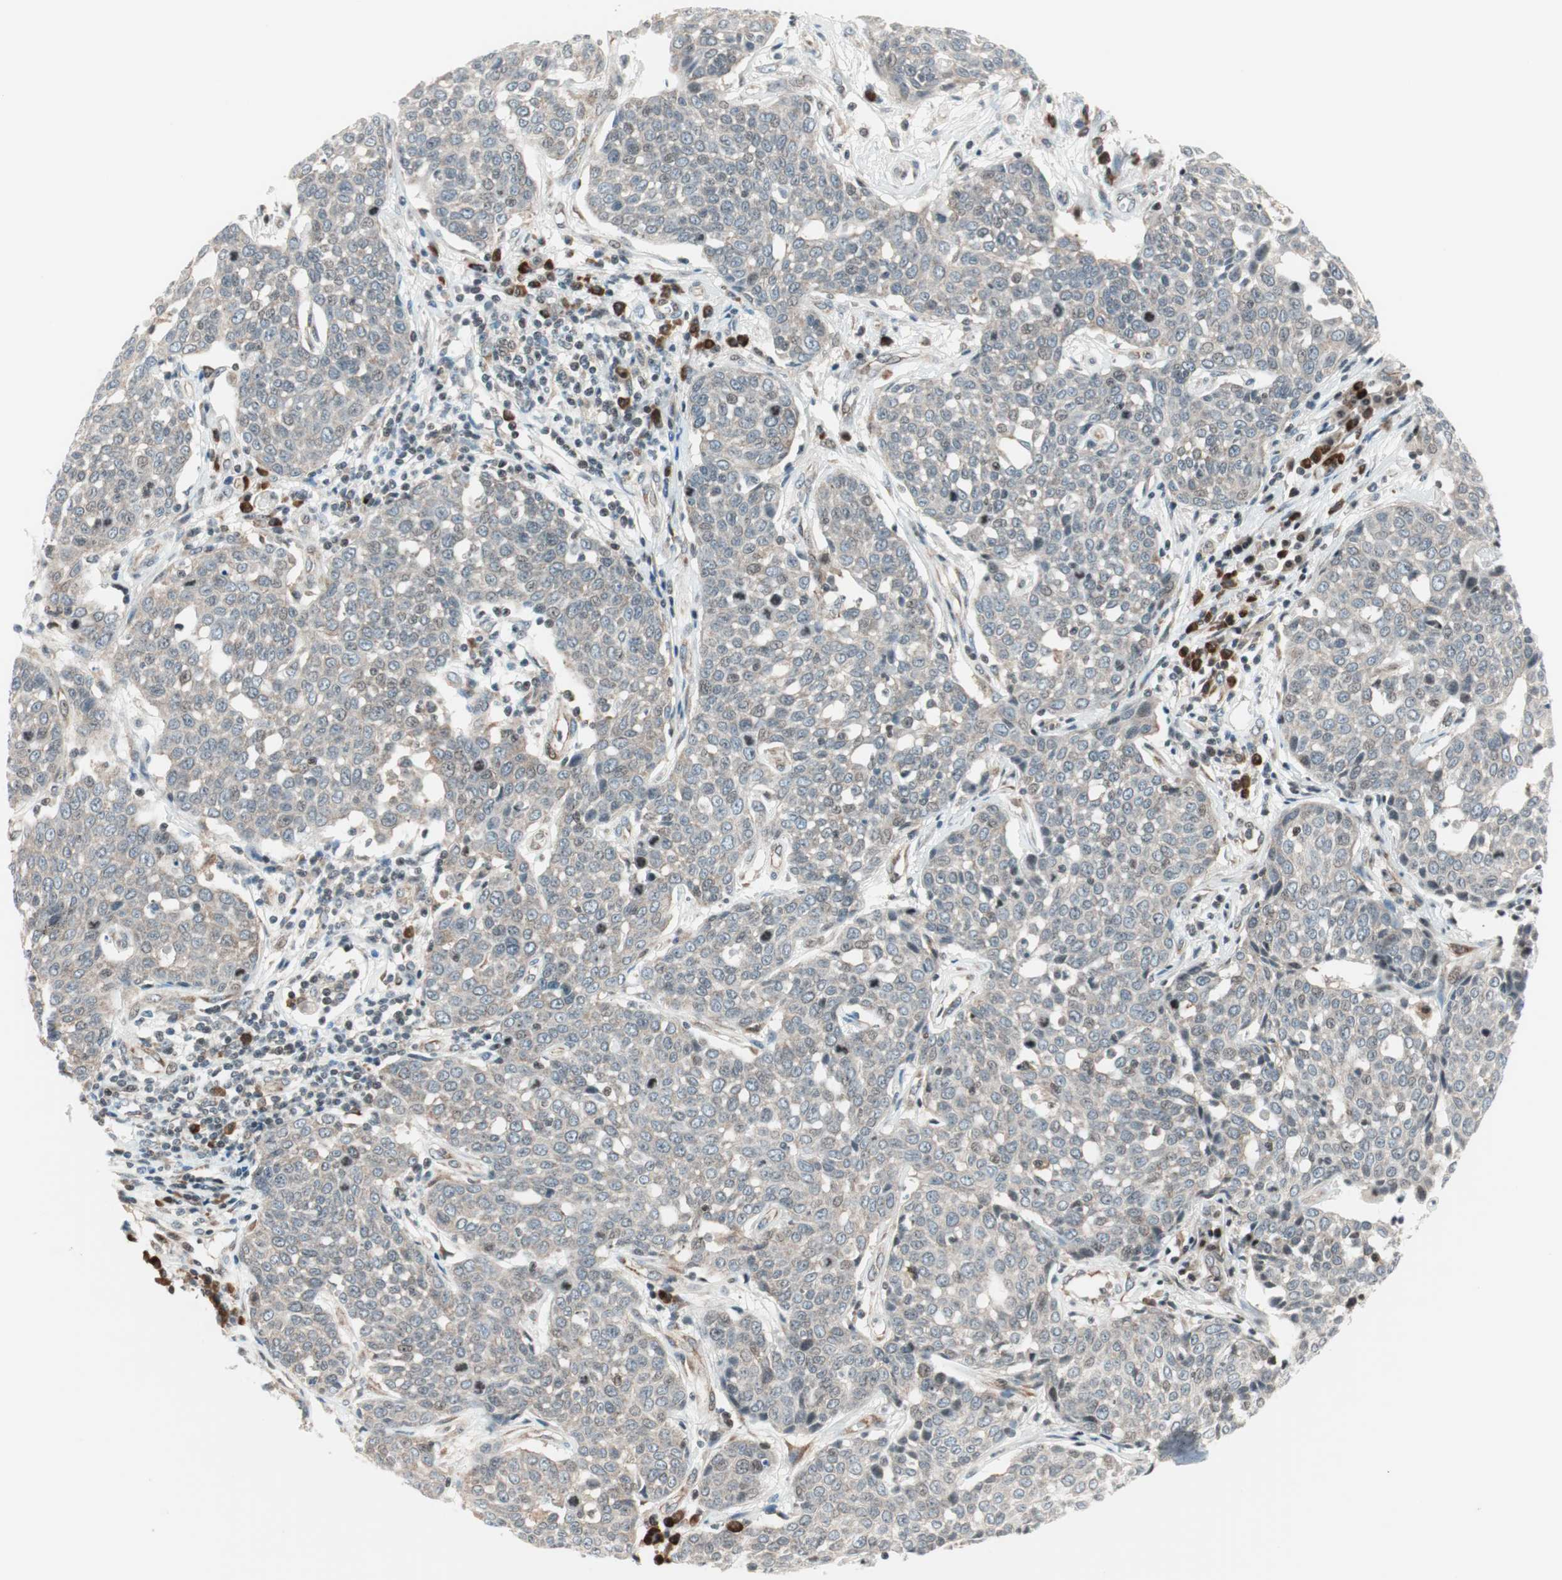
{"staining": {"intensity": "negative", "quantity": "none", "location": "none"}, "tissue": "cervical cancer", "cell_type": "Tumor cells", "image_type": "cancer", "snomed": [{"axis": "morphology", "description": "Squamous cell carcinoma, NOS"}, {"axis": "topography", "description": "Cervix"}], "caption": "IHC micrograph of human cervical squamous cell carcinoma stained for a protein (brown), which shows no expression in tumor cells.", "gene": "TPT1", "patient": {"sex": "female", "age": 34}}